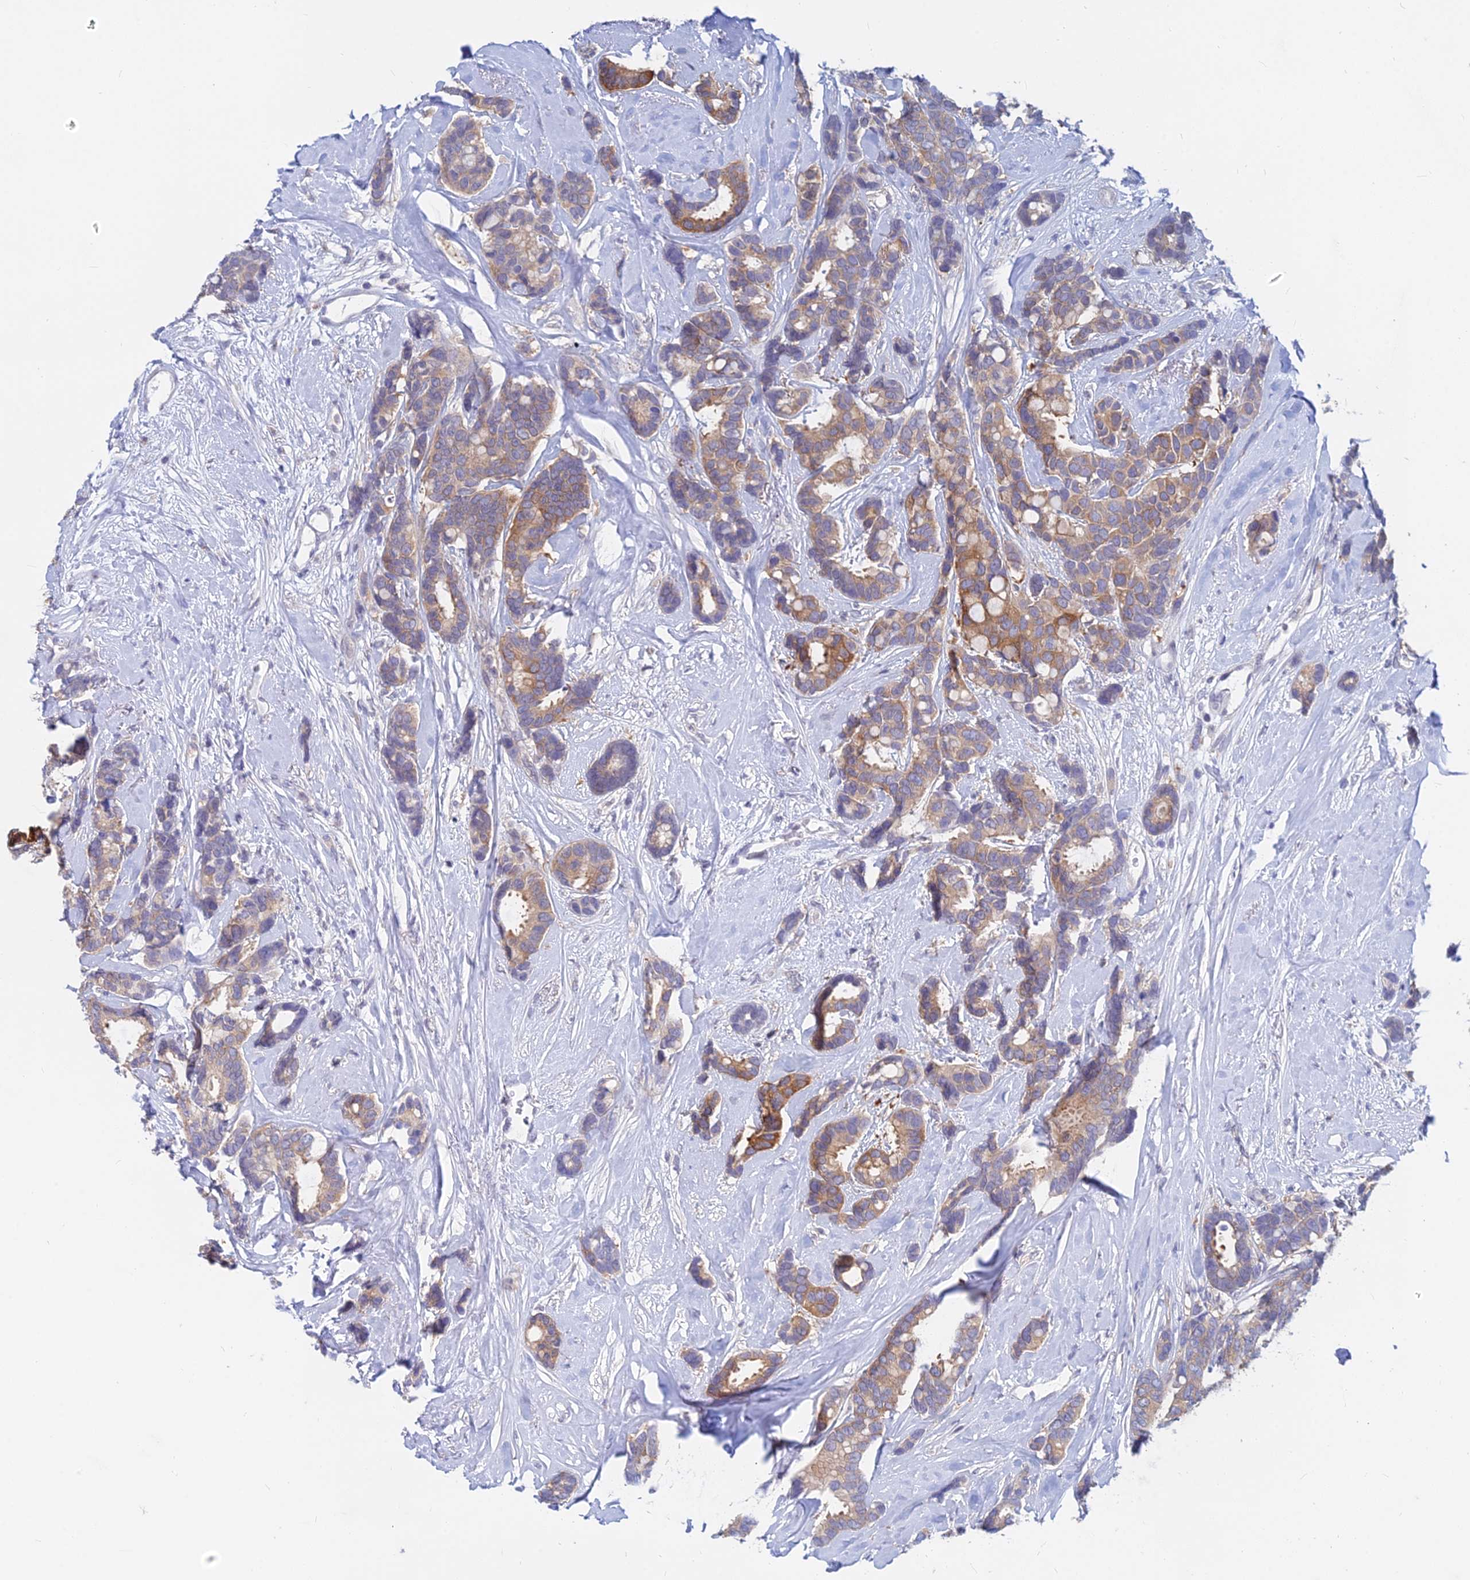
{"staining": {"intensity": "moderate", "quantity": ">75%", "location": "cytoplasmic/membranous"}, "tissue": "breast cancer", "cell_type": "Tumor cells", "image_type": "cancer", "snomed": [{"axis": "morphology", "description": "Duct carcinoma"}, {"axis": "topography", "description": "Breast"}], "caption": "Brown immunohistochemical staining in breast cancer (invasive ductal carcinoma) displays moderate cytoplasmic/membranous expression in about >75% of tumor cells. (DAB = brown stain, brightfield microscopy at high magnification).", "gene": "B3GALT4", "patient": {"sex": "female", "age": 87}}